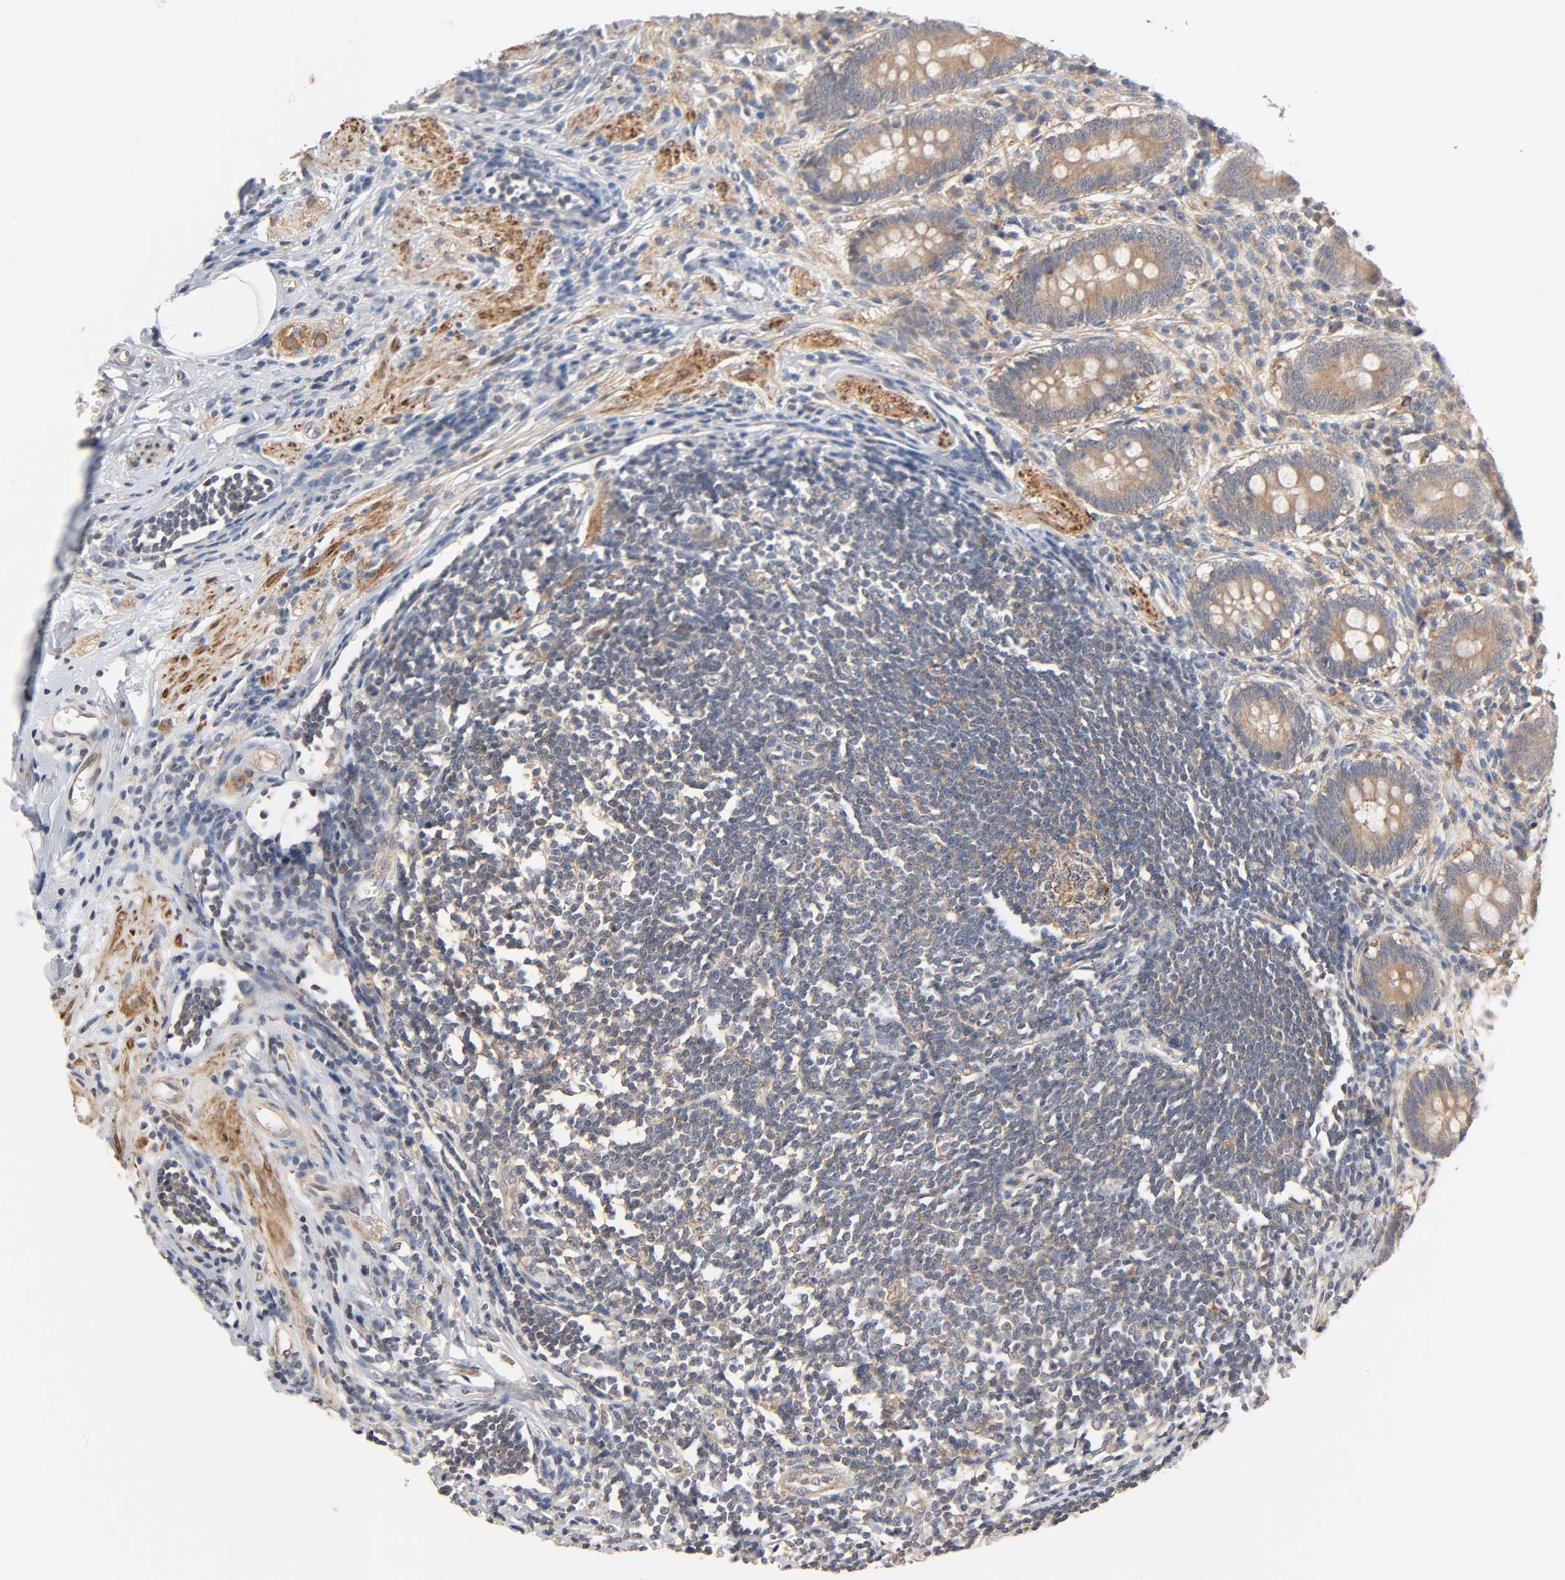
{"staining": {"intensity": "moderate", "quantity": ">75%", "location": "cytoplasmic/membranous"}, "tissue": "appendix", "cell_type": "Glandular cells", "image_type": "normal", "snomed": [{"axis": "morphology", "description": "Normal tissue, NOS"}, {"axis": "topography", "description": "Appendix"}], "caption": "Benign appendix demonstrates moderate cytoplasmic/membranous staining in approximately >75% of glandular cells, visualized by immunohistochemistry. The protein of interest is stained brown, and the nuclei are stained in blue (DAB (3,3'-diaminobenzidine) IHC with brightfield microscopy, high magnification).", "gene": "NEMF", "patient": {"sex": "female", "age": 50}}